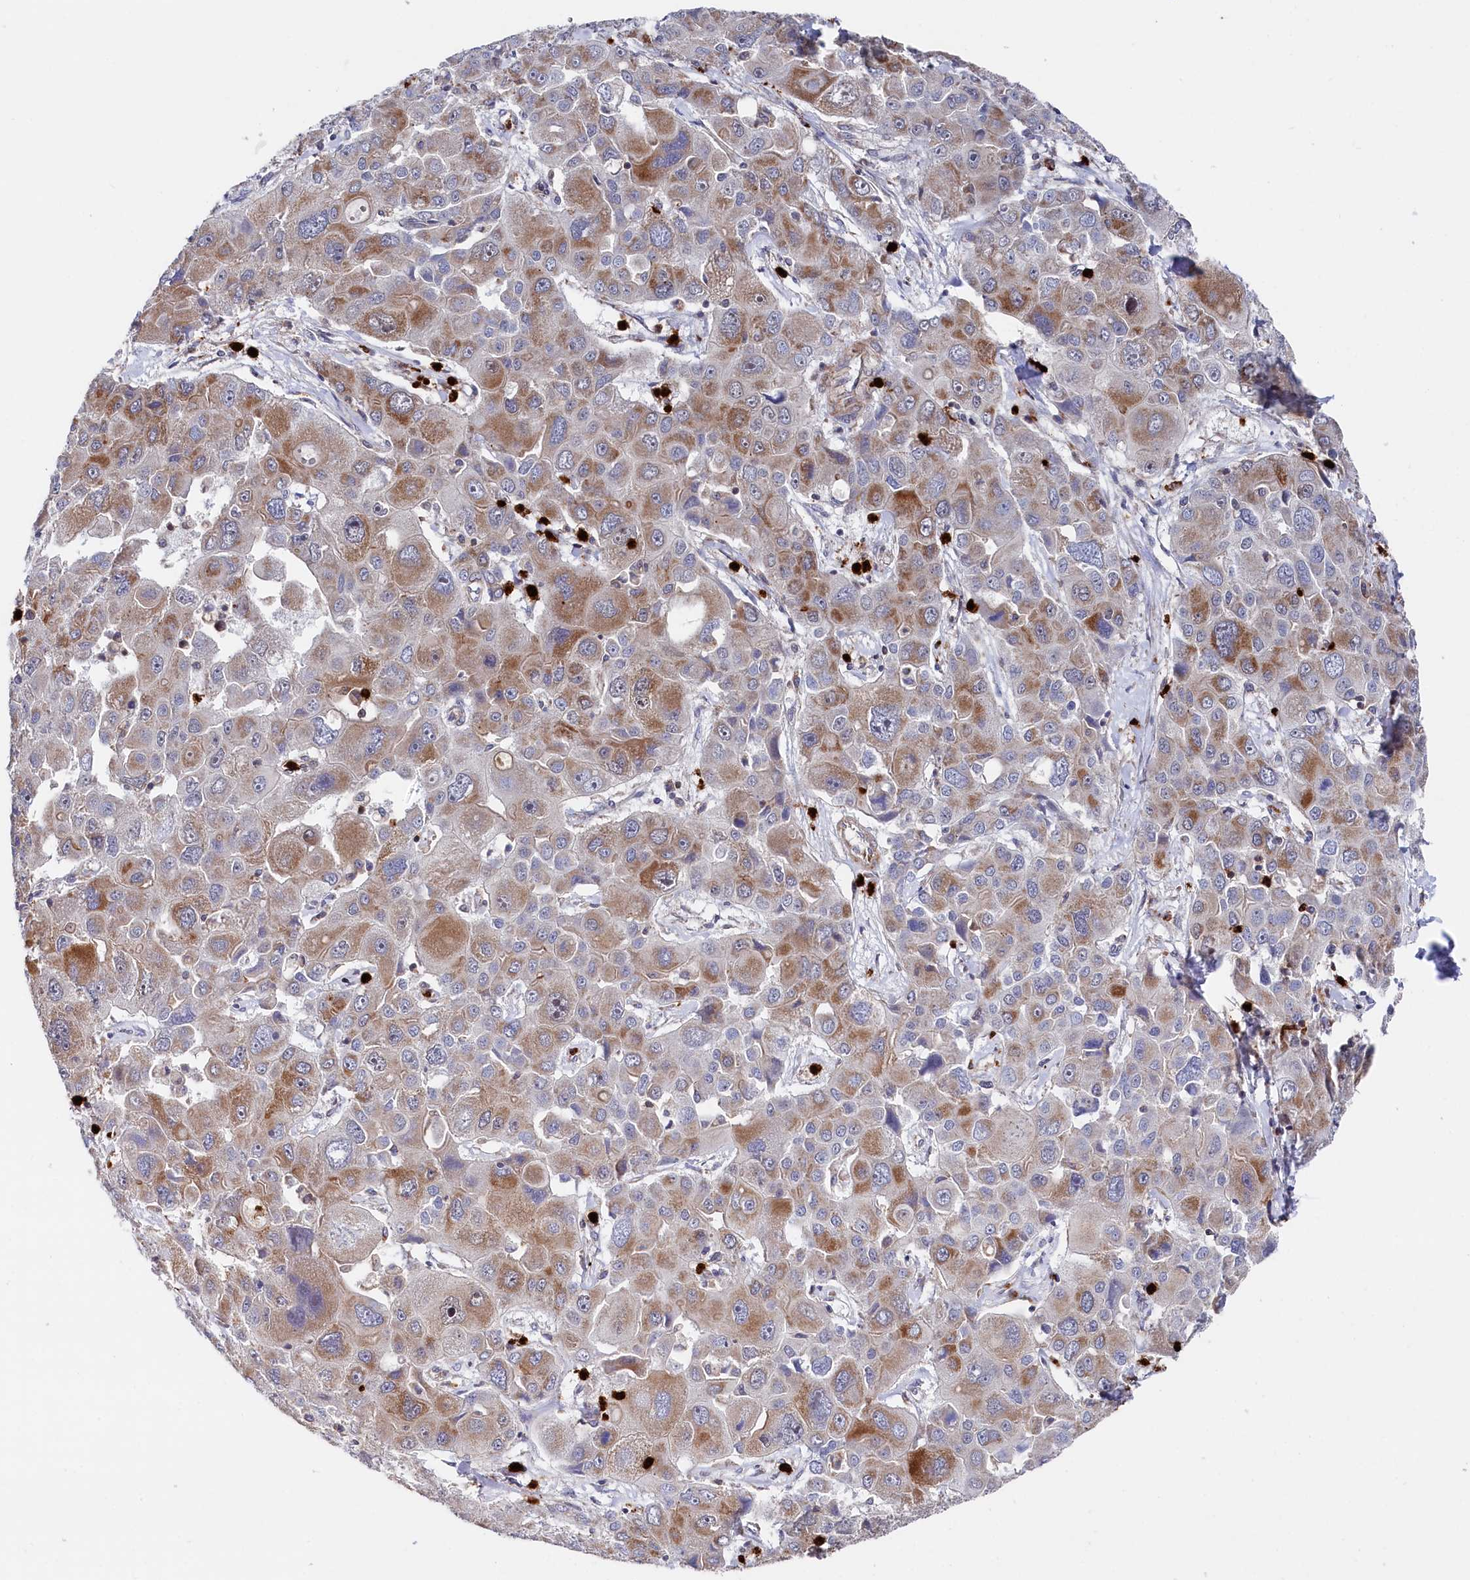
{"staining": {"intensity": "moderate", "quantity": "25%-75%", "location": "cytoplasmic/membranous"}, "tissue": "liver cancer", "cell_type": "Tumor cells", "image_type": "cancer", "snomed": [{"axis": "morphology", "description": "Cholangiocarcinoma"}, {"axis": "topography", "description": "Liver"}], "caption": "Immunohistochemical staining of liver cancer reveals moderate cytoplasmic/membranous protein positivity in approximately 25%-75% of tumor cells.", "gene": "CHCHD1", "patient": {"sex": "male", "age": 67}}